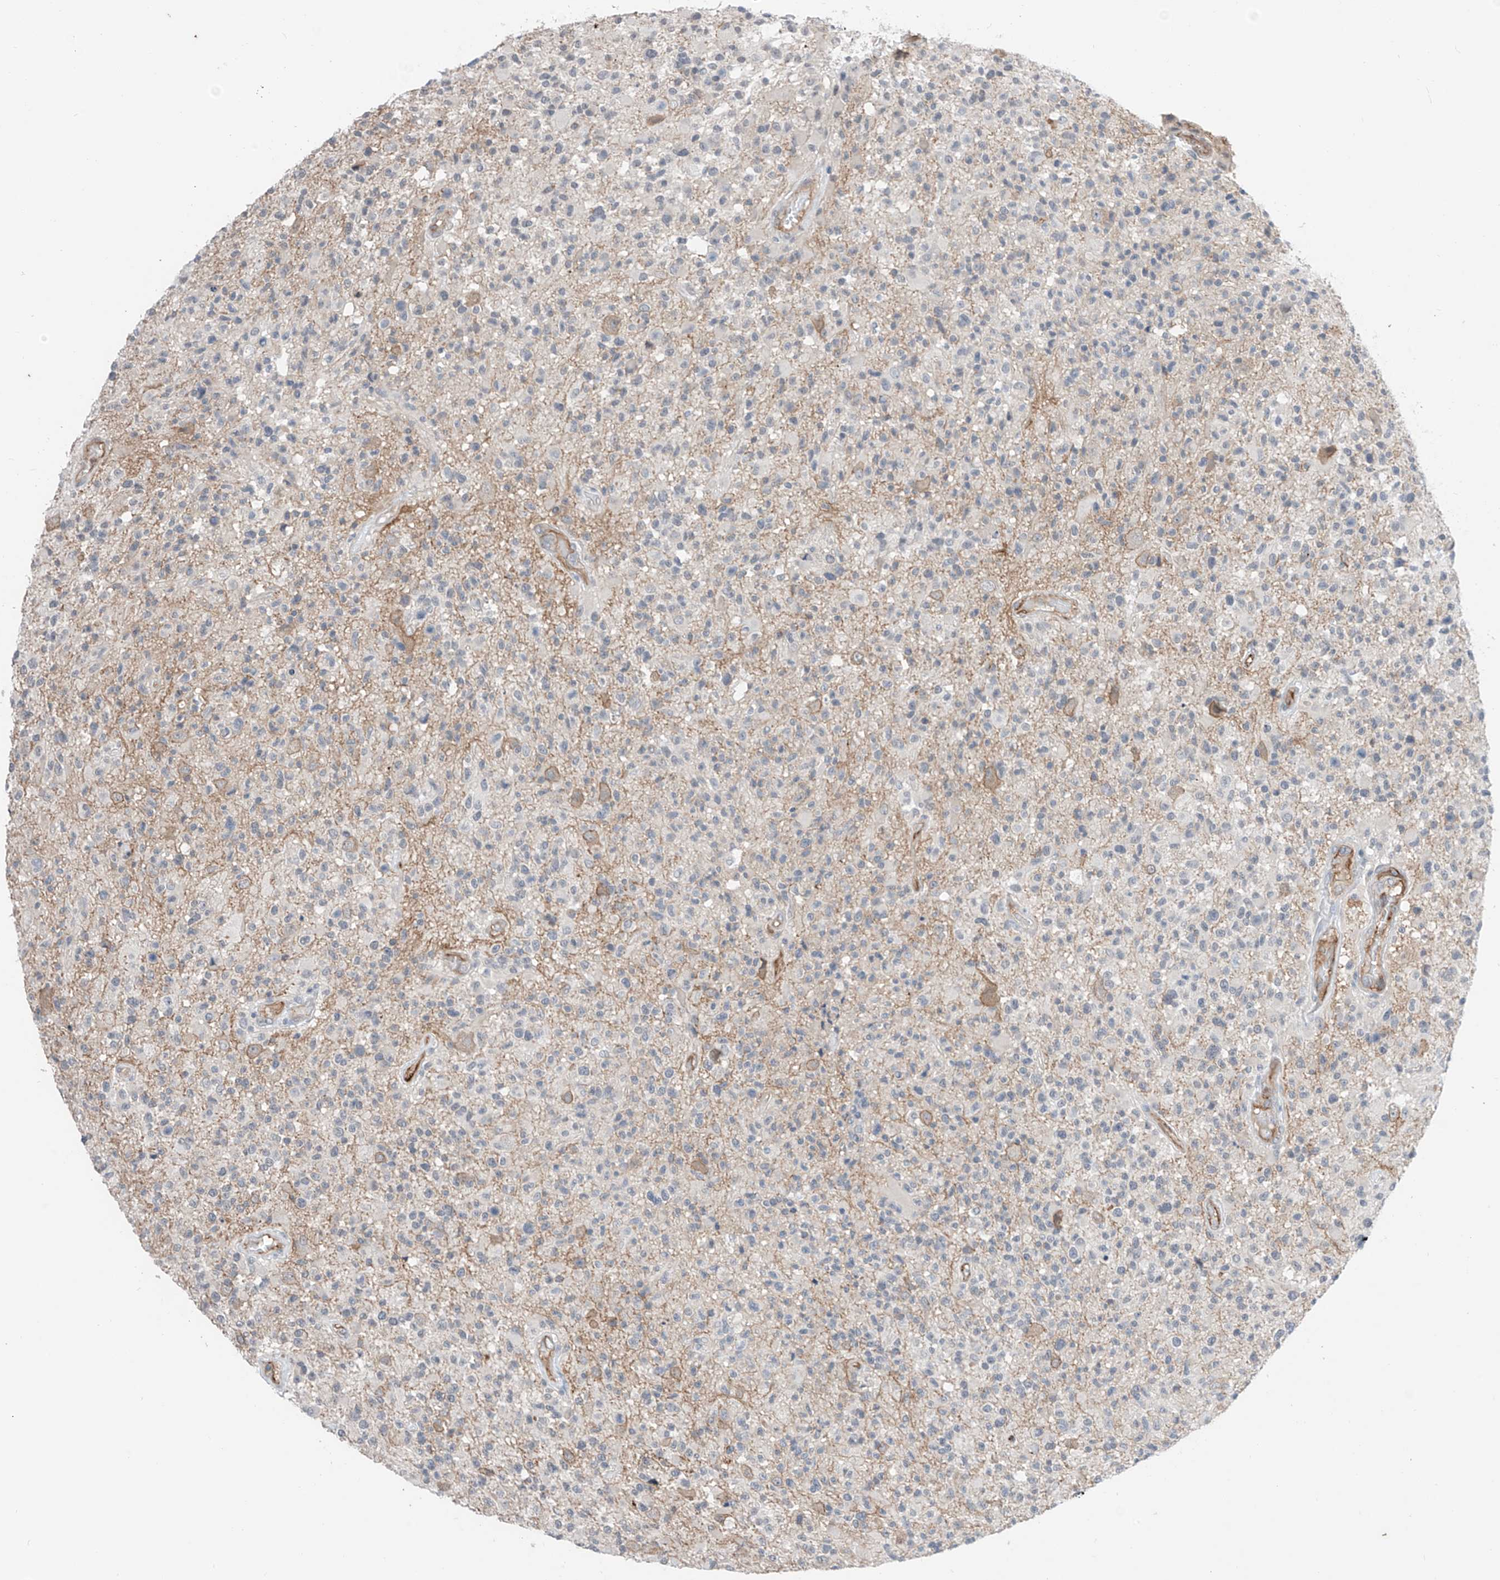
{"staining": {"intensity": "negative", "quantity": "none", "location": "none"}, "tissue": "glioma", "cell_type": "Tumor cells", "image_type": "cancer", "snomed": [{"axis": "morphology", "description": "Glioma, malignant, High grade"}, {"axis": "morphology", "description": "Glioblastoma, NOS"}, {"axis": "topography", "description": "Brain"}], "caption": "The histopathology image demonstrates no significant positivity in tumor cells of high-grade glioma (malignant).", "gene": "ABLIM2", "patient": {"sex": "male", "age": 60}}